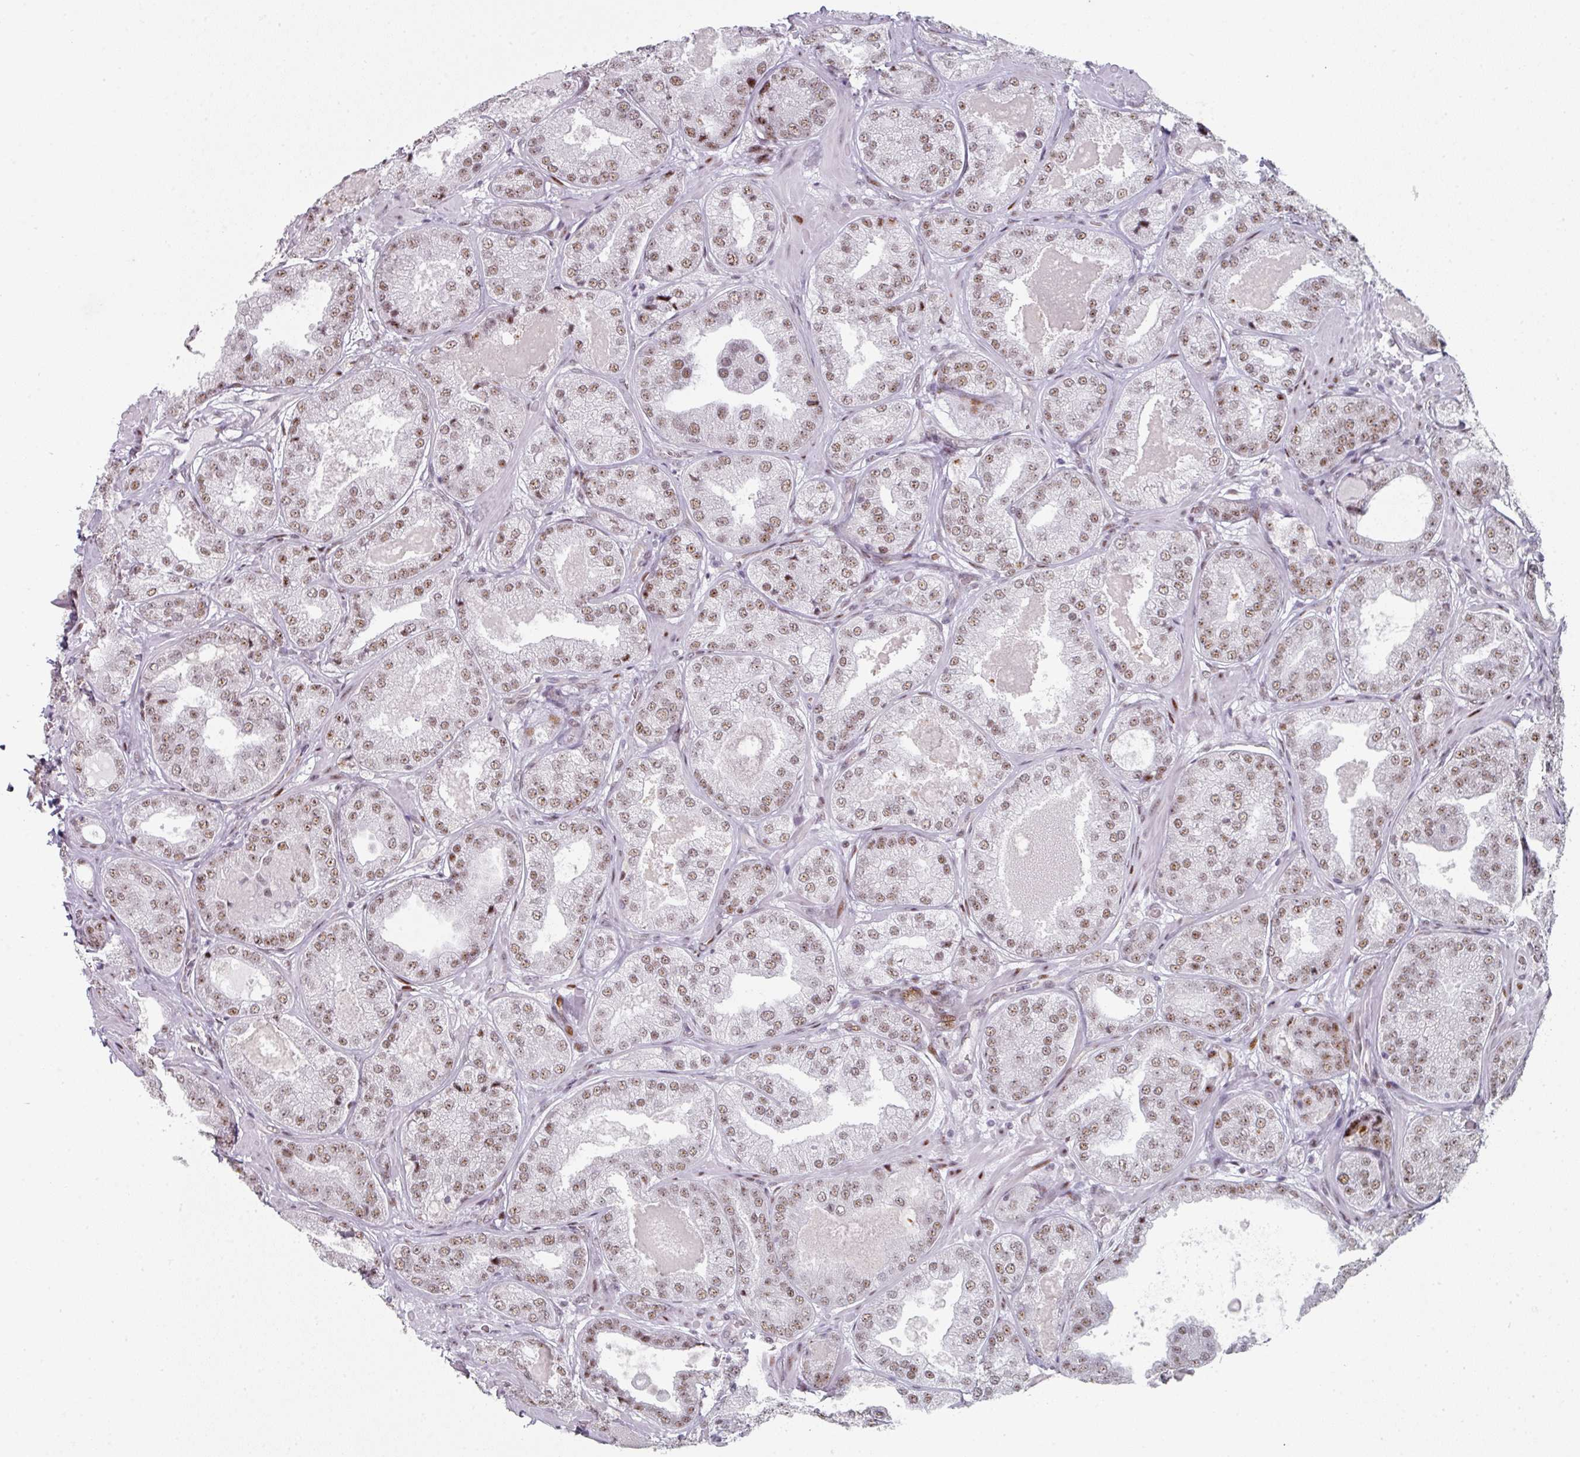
{"staining": {"intensity": "moderate", "quantity": ">75%", "location": "nuclear"}, "tissue": "prostate cancer", "cell_type": "Tumor cells", "image_type": "cancer", "snomed": [{"axis": "morphology", "description": "Adenocarcinoma, High grade"}, {"axis": "topography", "description": "Prostate"}], "caption": "IHC (DAB (3,3'-diaminobenzidine)) staining of prostate cancer (high-grade adenocarcinoma) exhibits moderate nuclear protein expression in approximately >75% of tumor cells. The staining is performed using DAB (3,3'-diaminobenzidine) brown chromogen to label protein expression. The nuclei are counter-stained blue using hematoxylin.", "gene": "SF3B5", "patient": {"sex": "male", "age": 63}}